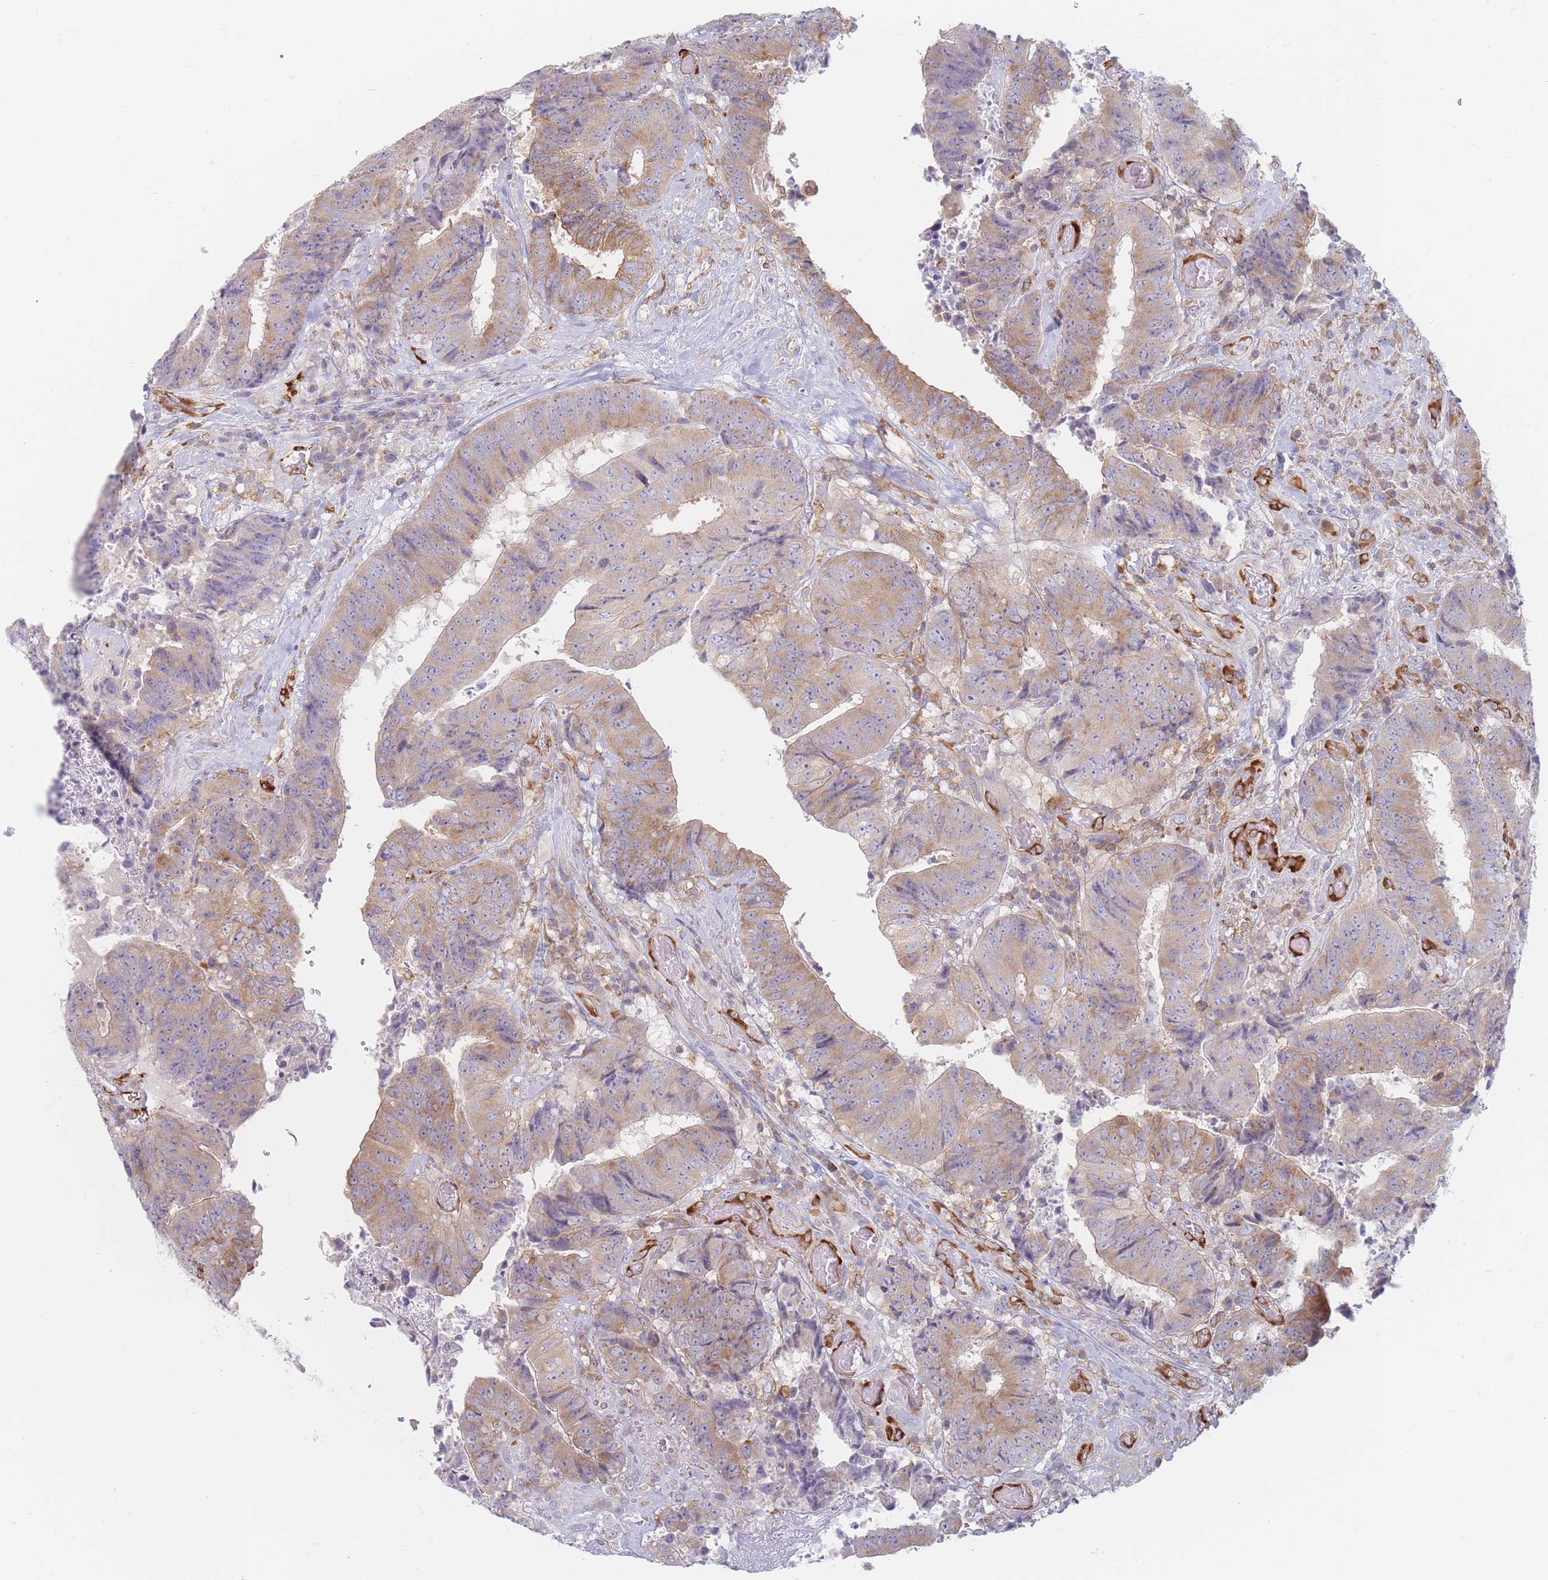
{"staining": {"intensity": "moderate", "quantity": ">75%", "location": "cytoplasmic/membranous"}, "tissue": "colorectal cancer", "cell_type": "Tumor cells", "image_type": "cancer", "snomed": [{"axis": "morphology", "description": "Adenocarcinoma, NOS"}, {"axis": "topography", "description": "Rectum"}], "caption": "Brown immunohistochemical staining in human colorectal adenocarcinoma displays moderate cytoplasmic/membranous expression in about >75% of tumor cells. The protein of interest is stained brown, and the nuclei are stained in blue (DAB (3,3'-diaminobenzidine) IHC with brightfield microscopy, high magnification).", "gene": "MAP1S", "patient": {"sex": "male", "age": 72}}